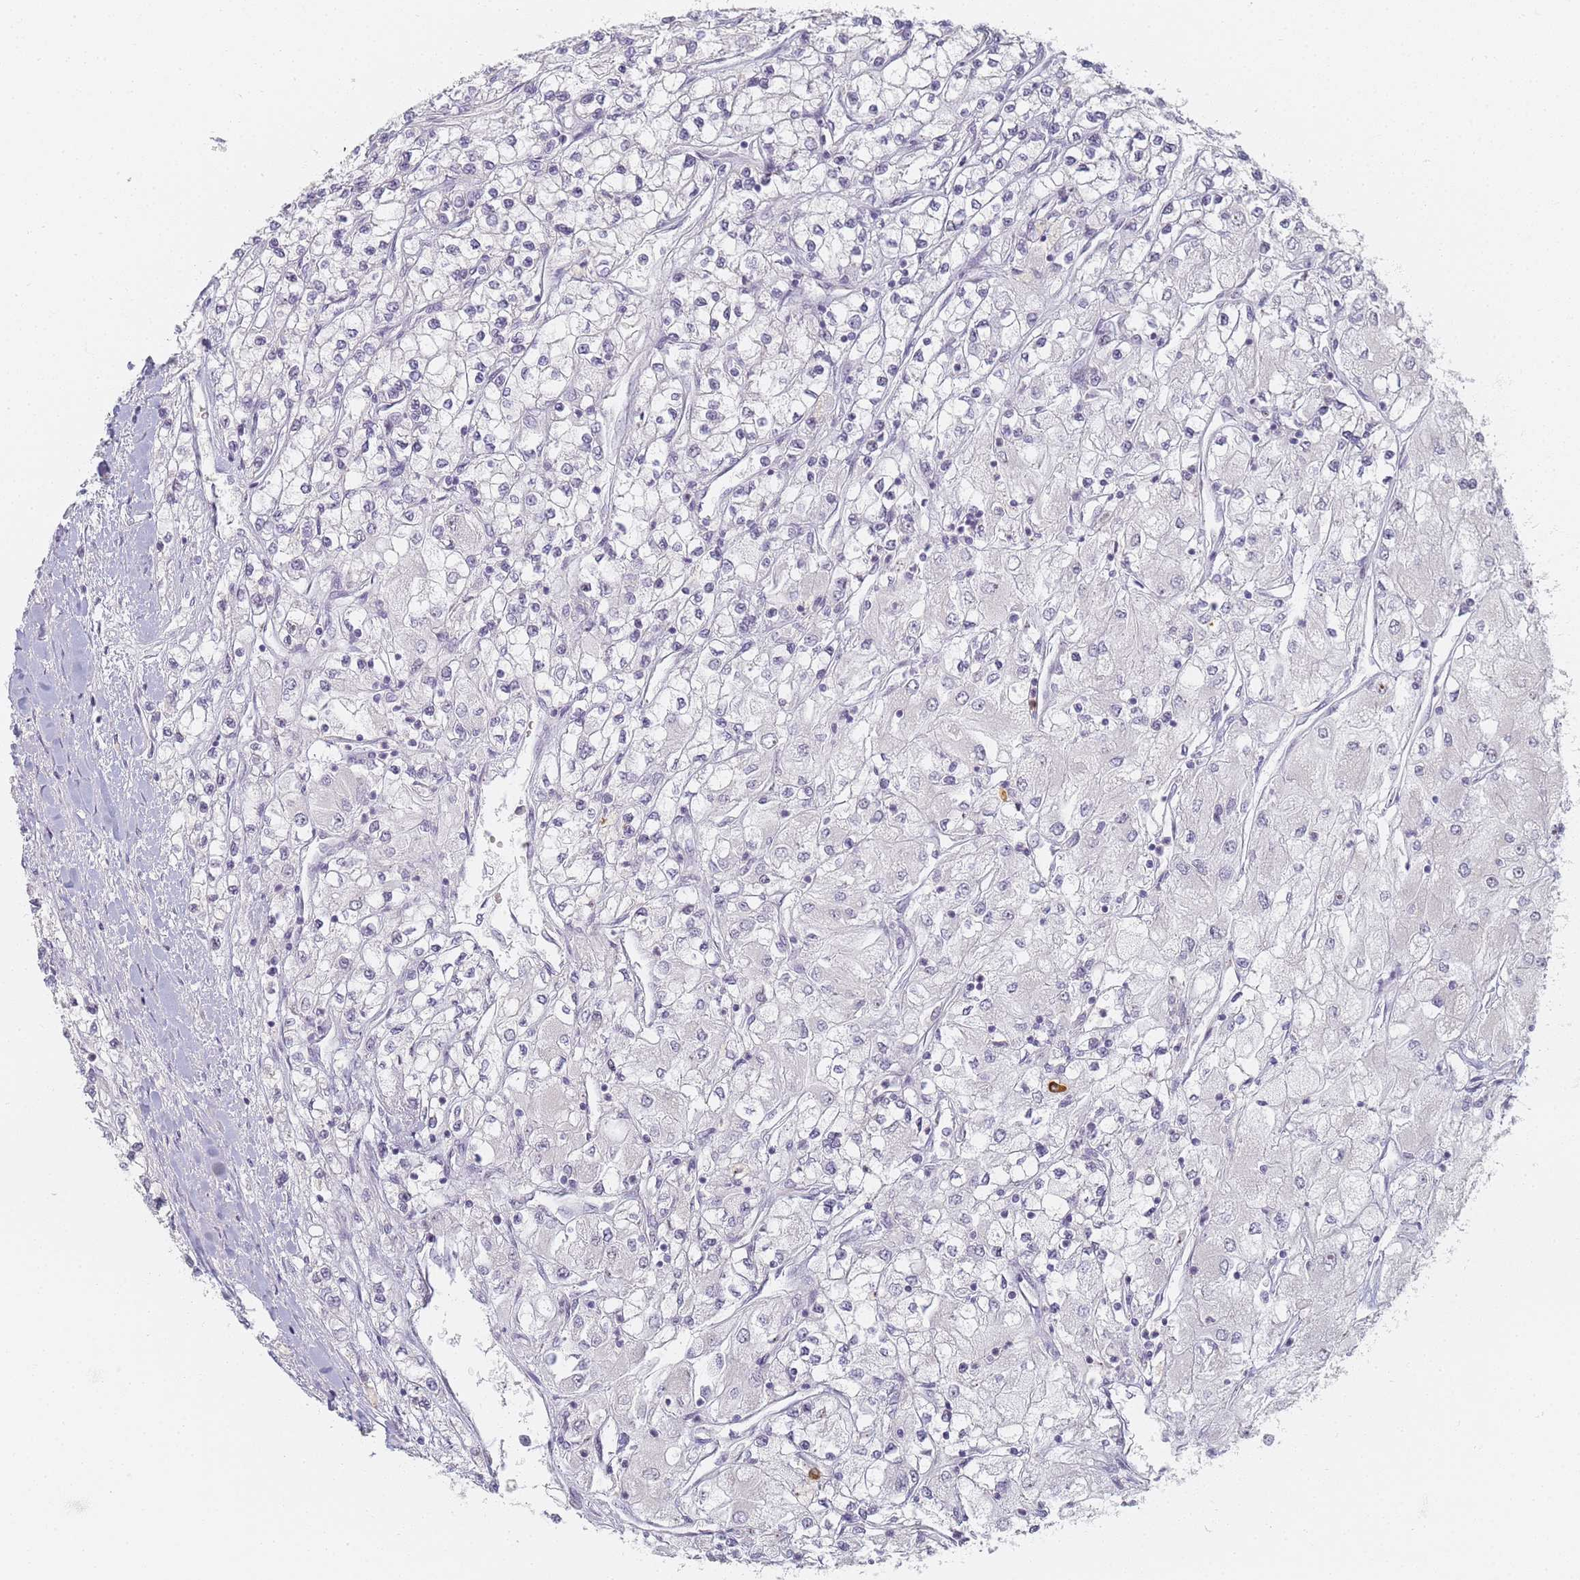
{"staining": {"intensity": "negative", "quantity": "none", "location": "none"}, "tissue": "renal cancer", "cell_type": "Tumor cells", "image_type": "cancer", "snomed": [{"axis": "morphology", "description": "Adenocarcinoma, NOS"}, {"axis": "topography", "description": "Kidney"}], "caption": "Renal adenocarcinoma was stained to show a protein in brown. There is no significant expression in tumor cells.", "gene": "SLC38A9", "patient": {"sex": "male", "age": 80}}